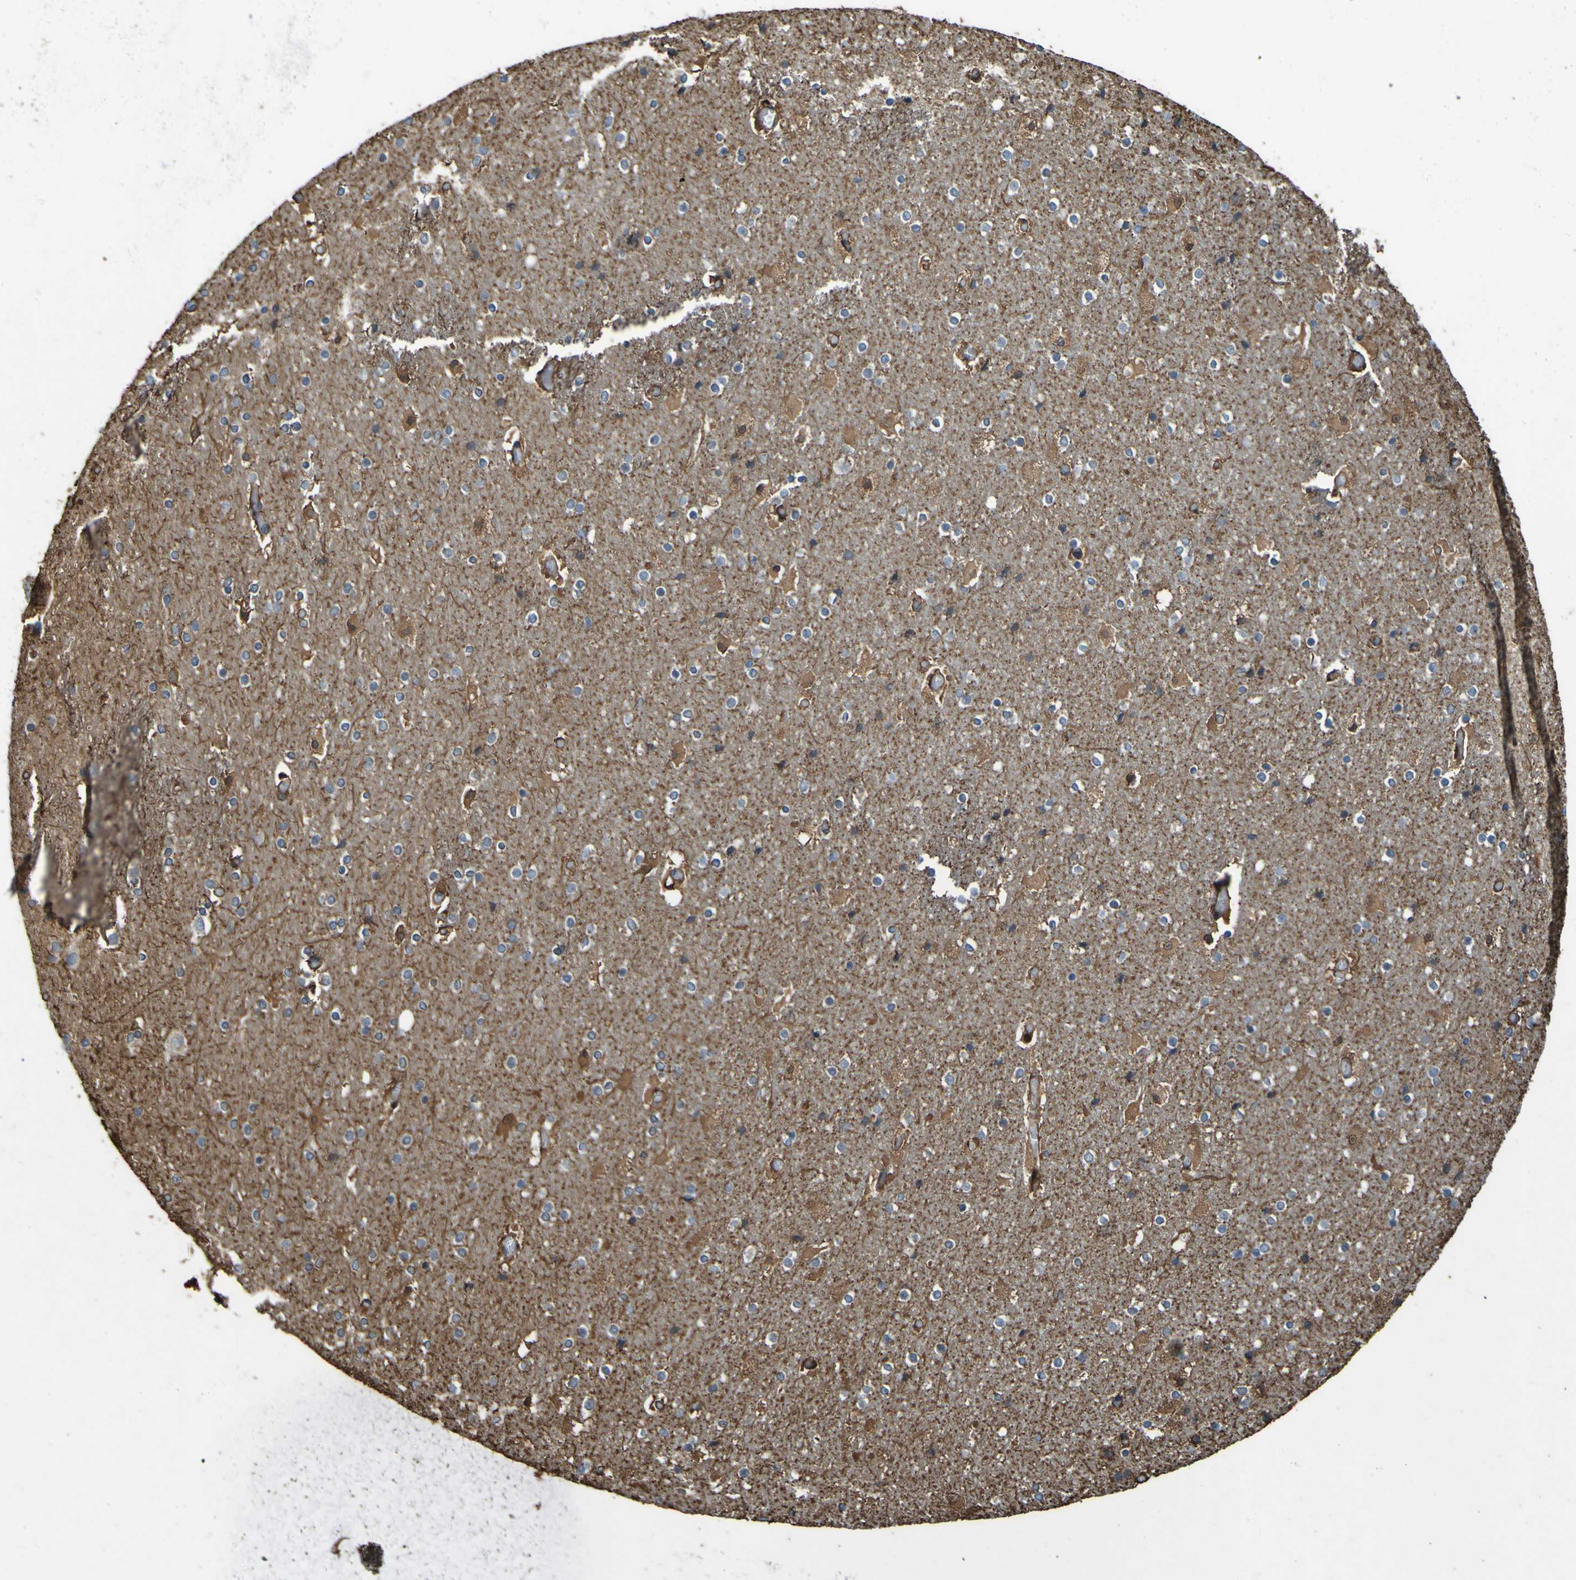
{"staining": {"intensity": "strong", "quantity": ">75%", "location": "cytoplasmic/membranous"}, "tissue": "cerebral cortex", "cell_type": "Endothelial cells", "image_type": "normal", "snomed": [{"axis": "morphology", "description": "Normal tissue, NOS"}, {"axis": "topography", "description": "Cerebral cortex"}], "caption": "Endothelial cells show strong cytoplasmic/membranous expression in about >75% of cells in unremarkable cerebral cortex.", "gene": "GUCY1A1", "patient": {"sex": "male", "age": 57}}